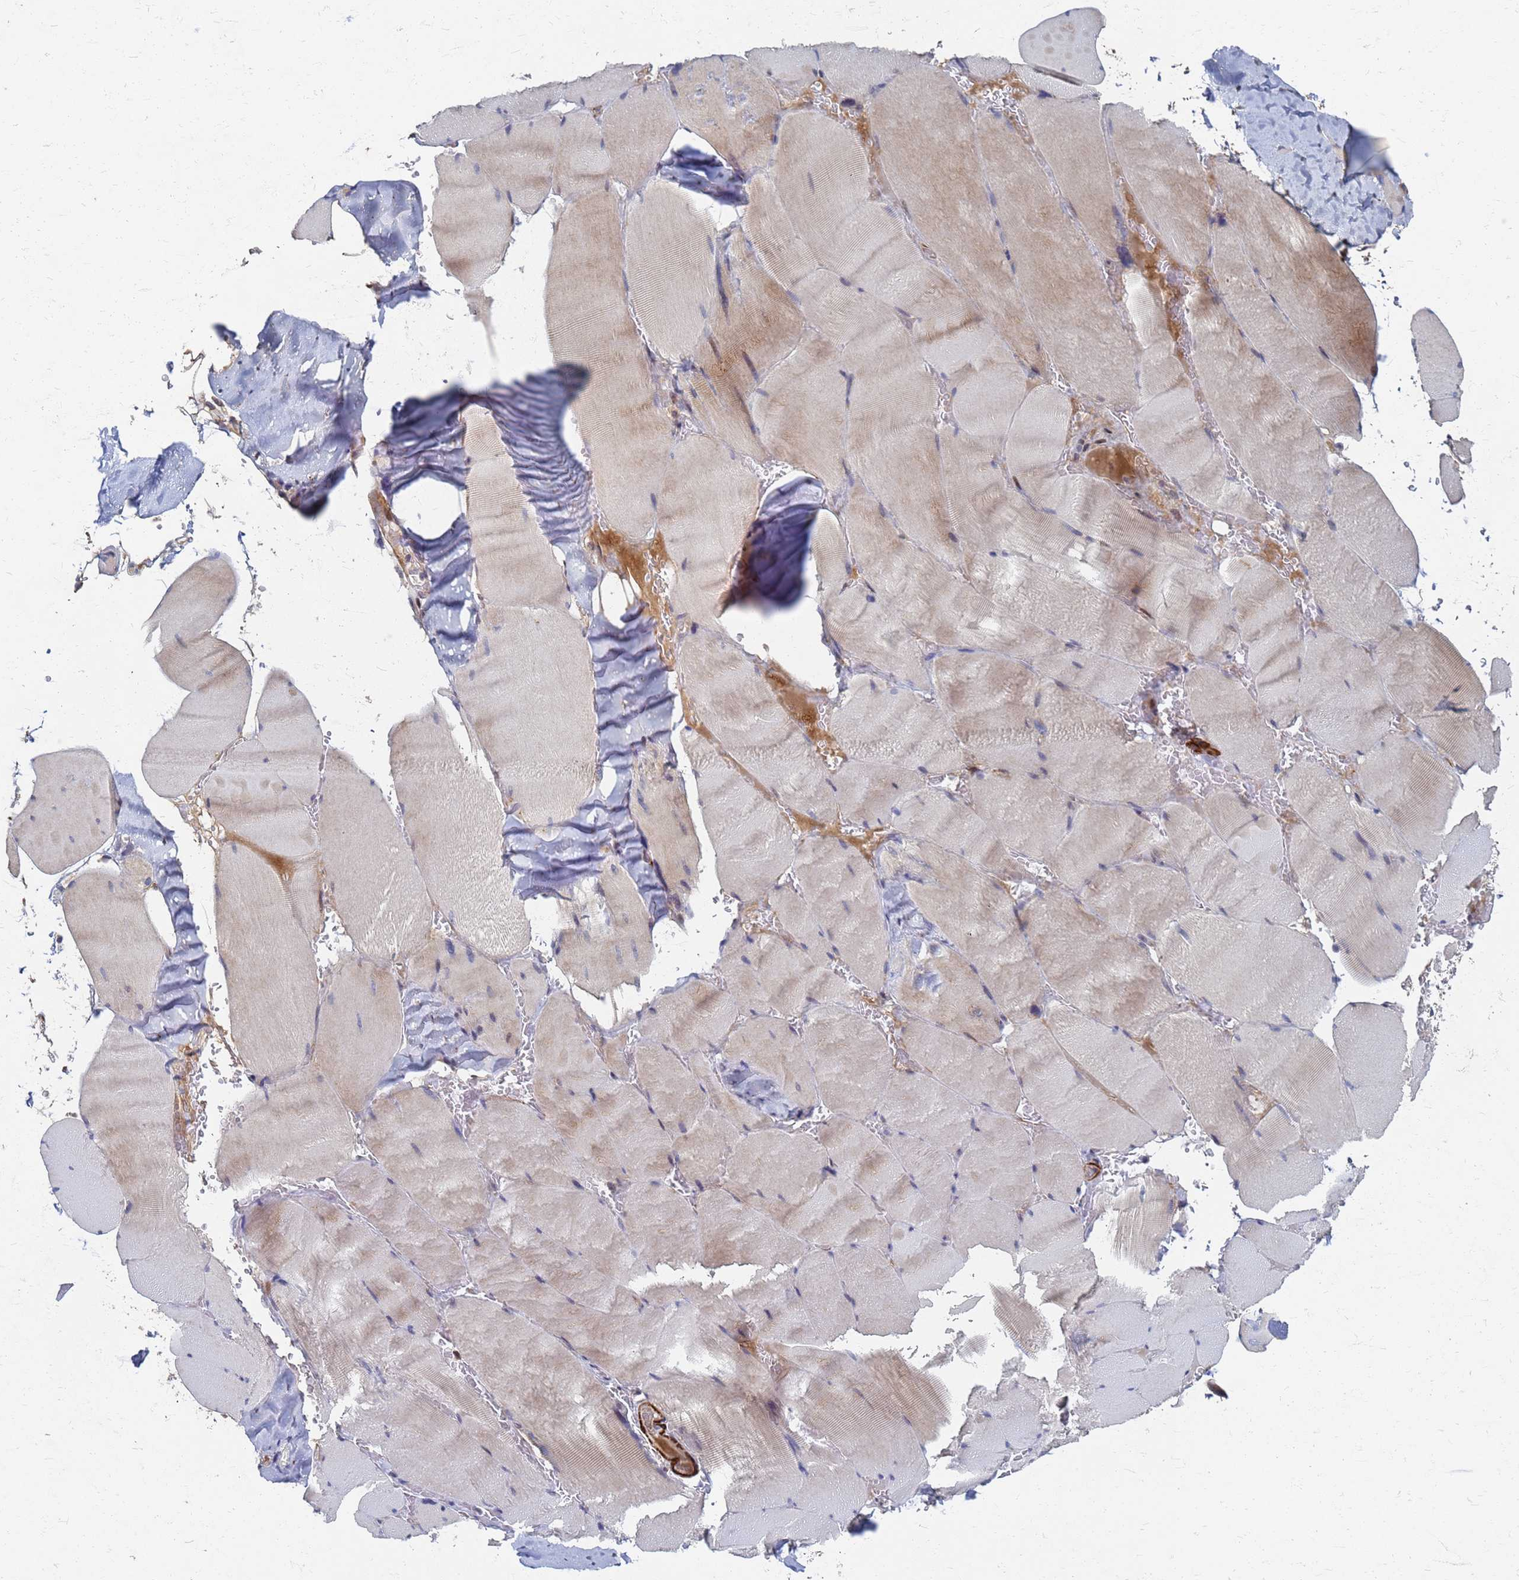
{"staining": {"intensity": "weak", "quantity": "25%-75%", "location": "cytoplasmic/membranous"}, "tissue": "skeletal muscle", "cell_type": "Myocytes", "image_type": "normal", "snomed": [{"axis": "morphology", "description": "Normal tissue, NOS"}, {"axis": "topography", "description": "Skeletal muscle"}, {"axis": "topography", "description": "Head-Neck"}], "caption": "This is a photomicrograph of immunohistochemistry (IHC) staining of unremarkable skeletal muscle, which shows weak positivity in the cytoplasmic/membranous of myocytes.", "gene": "ATPAF1", "patient": {"sex": "male", "age": 66}}